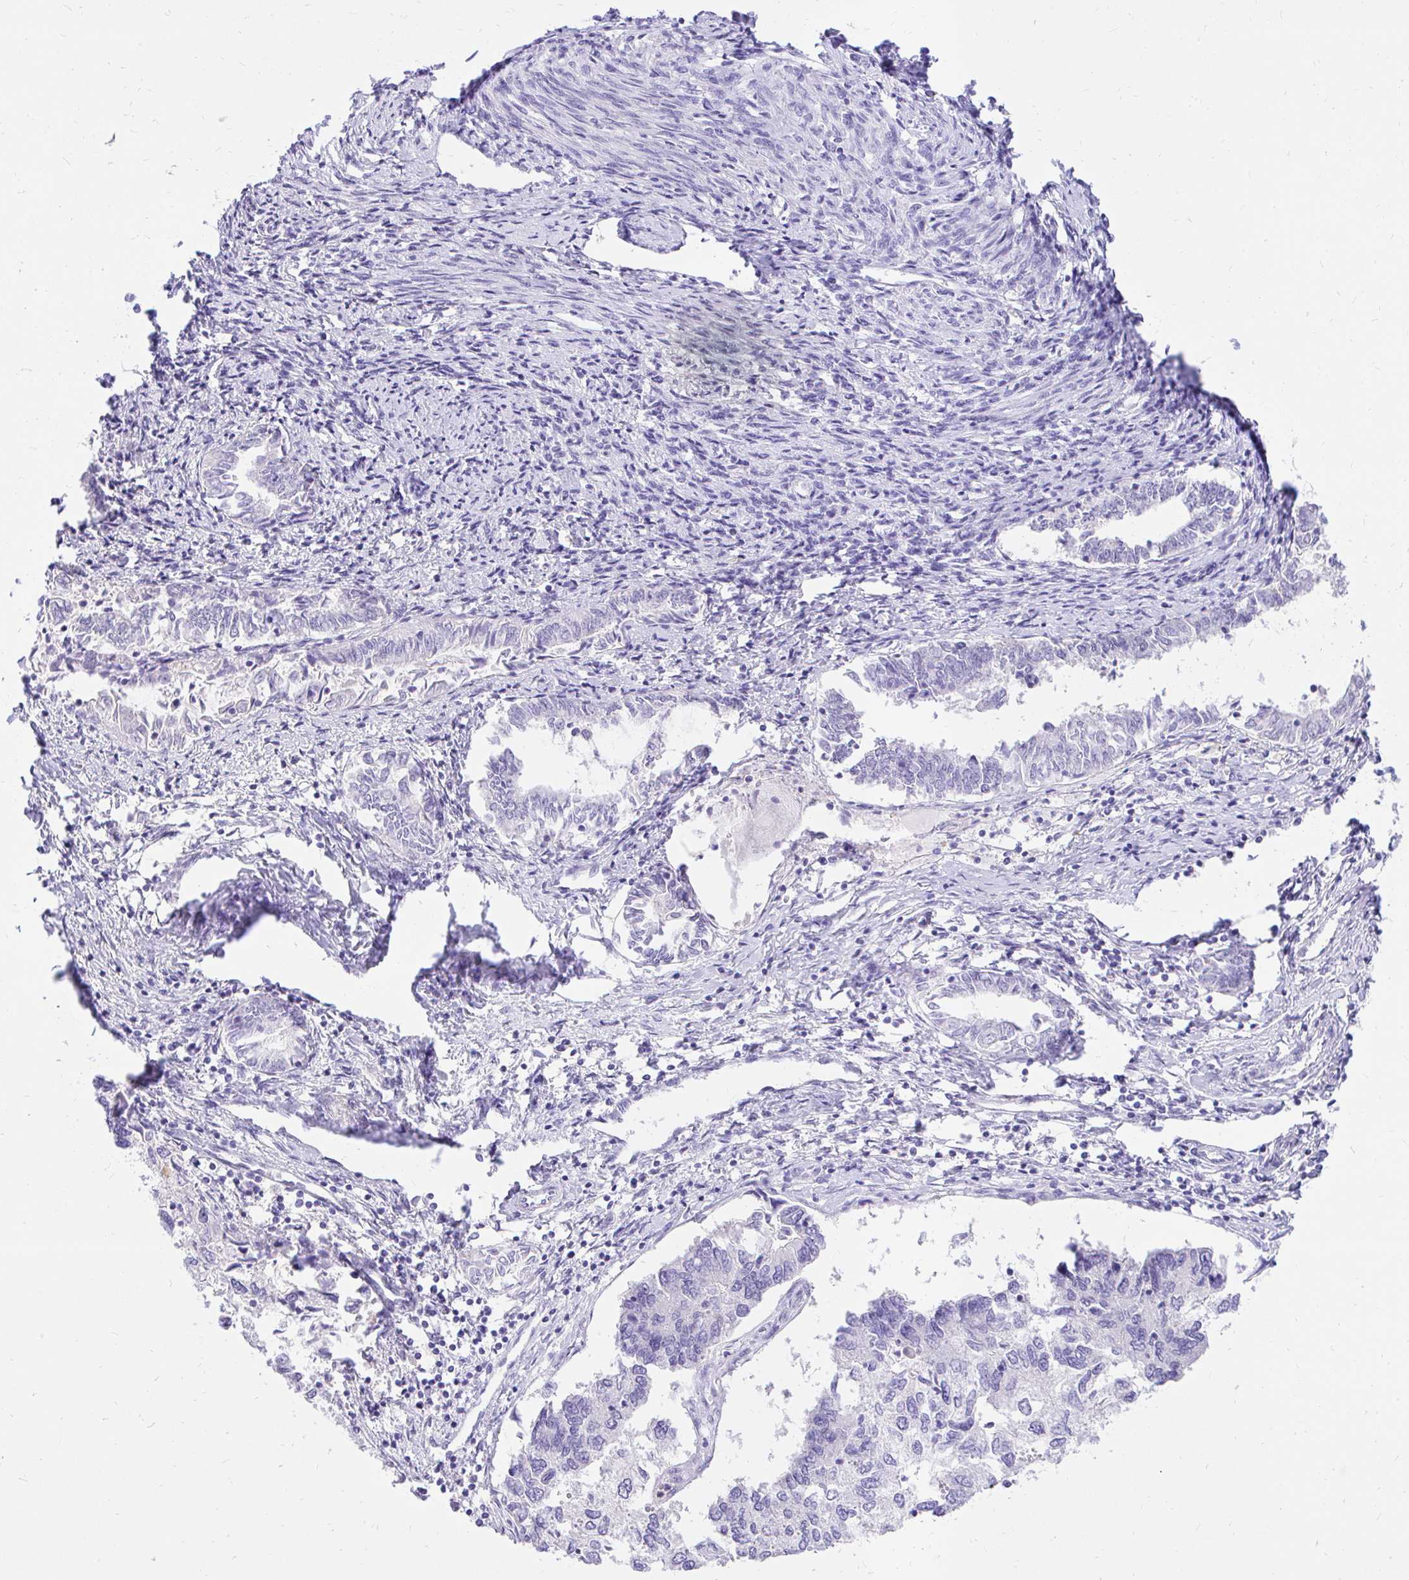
{"staining": {"intensity": "negative", "quantity": "none", "location": "none"}, "tissue": "endometrial cancer", "cell_type": "Tumor cells", "image_type": "cancer", "snomed": [{"axis": "morphology", "description": "Carcinoma, NOS"}, {"axis": "topography", "description": "Uterus"}], "caption": "Tumor cells are negative for brown protein staining in endometrial cancer (carcinoma).", "gene": "FATE1", "patient": {"sex": "female", "age": 76}}